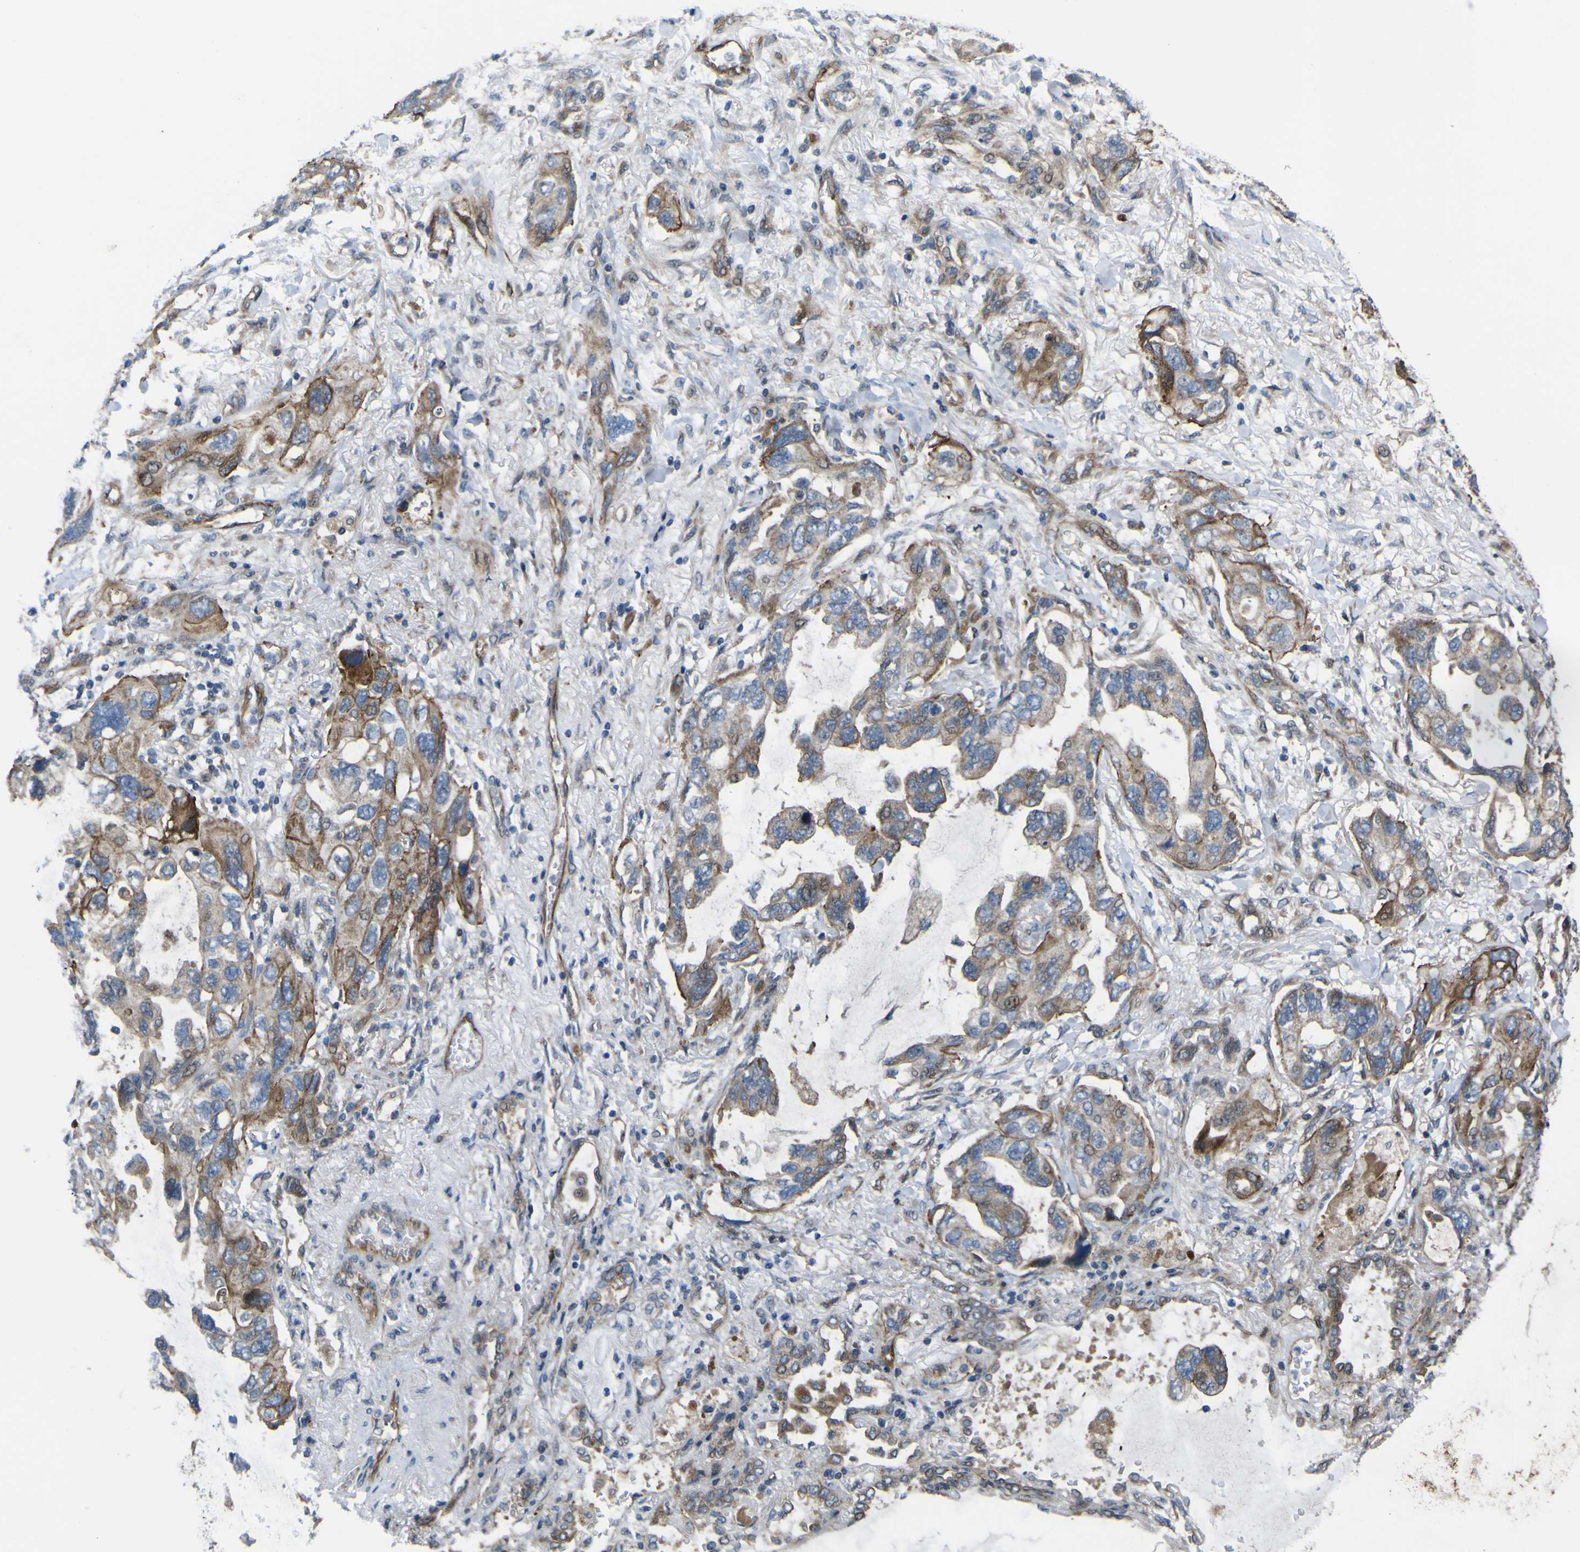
{"staining": {"intensity": "moderate", "quantity": "25%-75%", "location": "cytoplasmic/membranous"}, "tissue": "lung cancer", "cell_type": "Tumor cells", "image_type": "cancer", "snomed": [{"axis": "morphology", "description": "Squamous cell carcinoma, NOS"}, {"axis": "topography", "description": "Lung"}], "caption": "Lung cancer was stained to show a protein in brown. There is medium levels of moderate cytoplasmic/membranous positivity in approximately 25%-75% of tumor cells.", "gene": "FBXO30", "patient": {"sex": "female", "age": 73}}